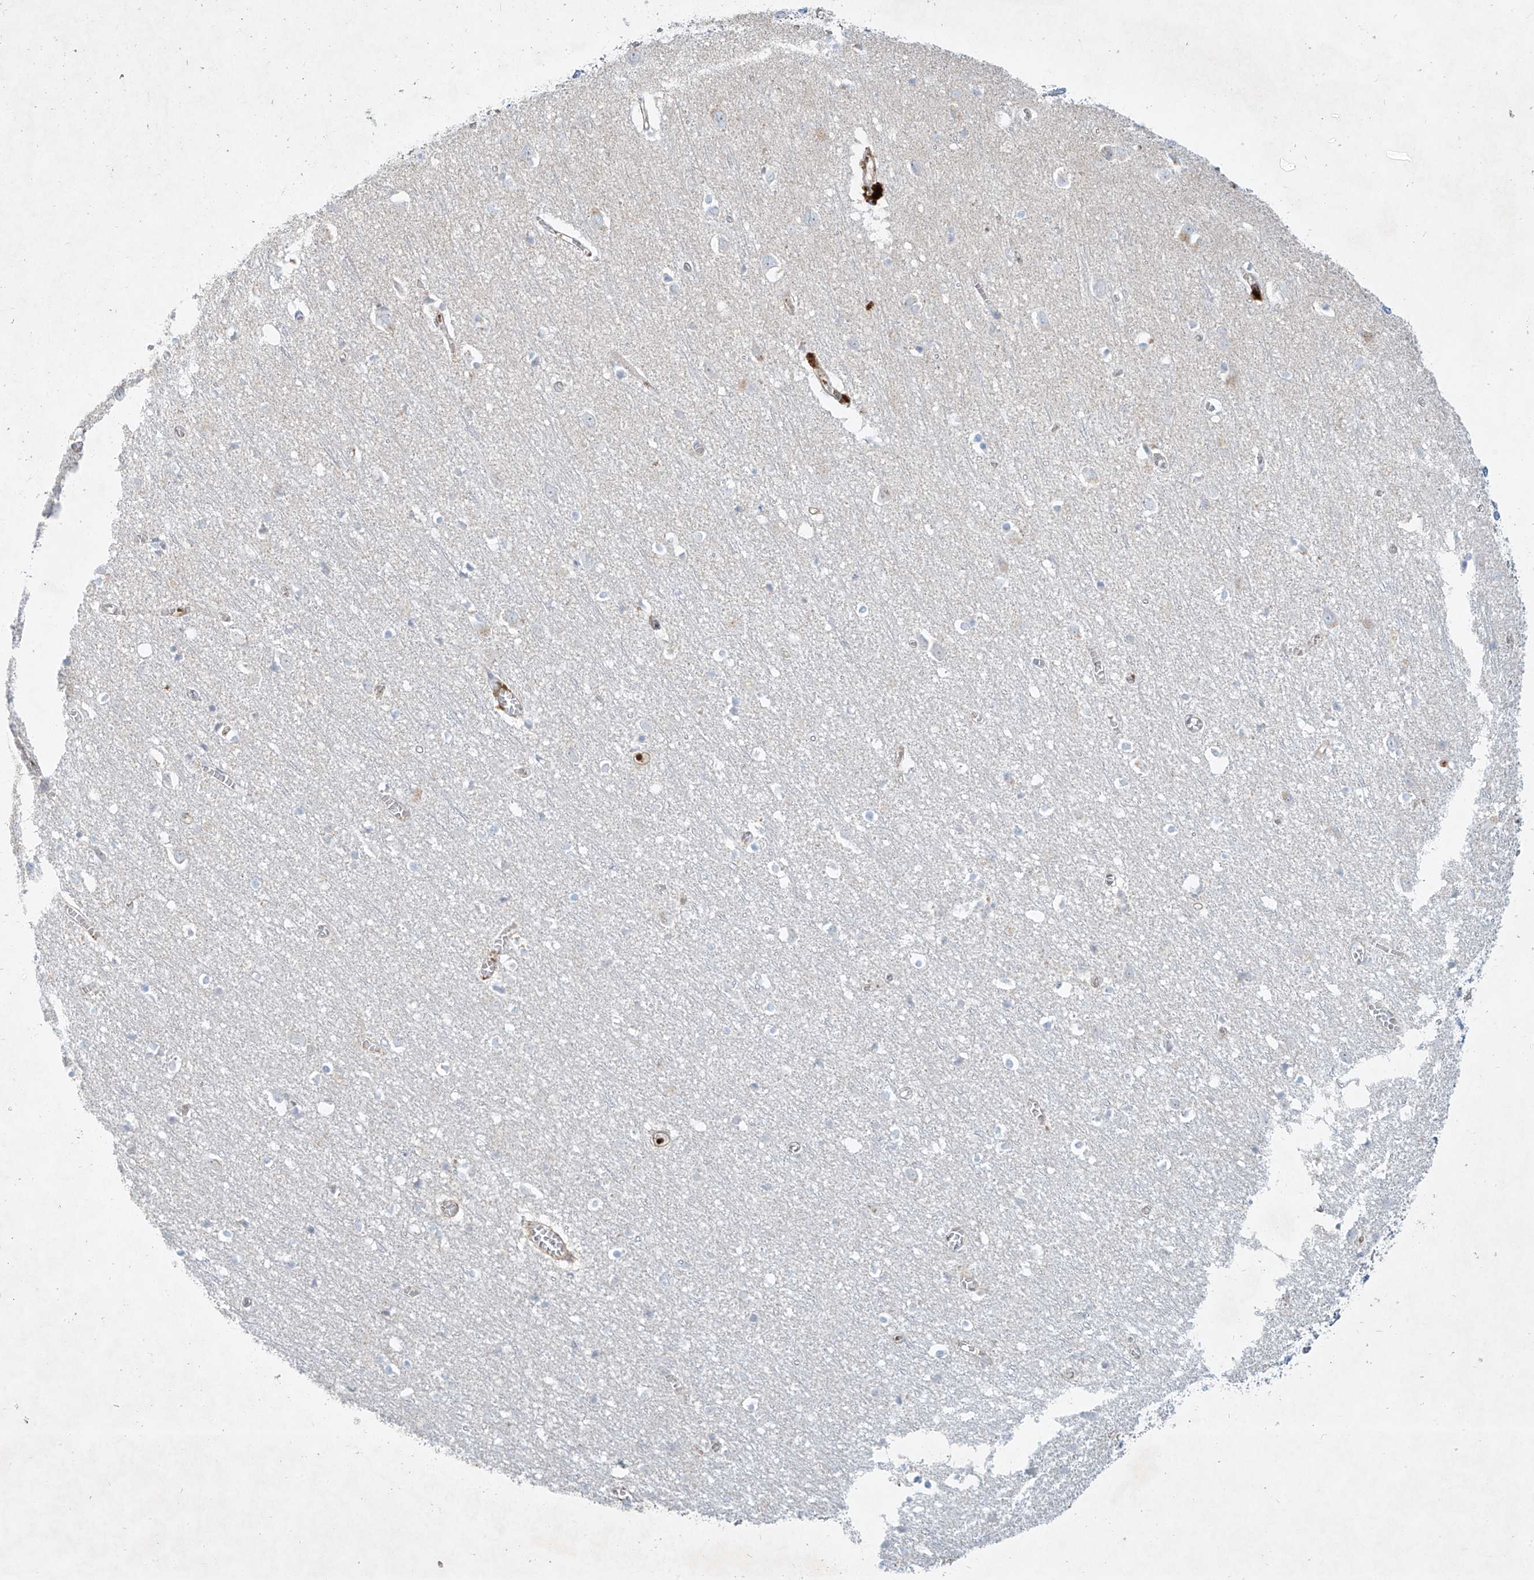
{"staining": {"intensity": "moderate", "quantity": "25%-75%", "location": "cytoplasmic/membranous"}, "tissue": "cerebral cortex", "cell_type": "Endothelial cells", "image_type": "normal", "snomed": [{"axis": "morphology", "description": "Normal tissue, NOS"}, {"axis": "topography", "description": "Cerebral cortex"}], "caption": "A high-resolution image shows immunohistochemistry (IHC) staining of unremarkable cerebral cortex, which reveals moderate cytoplasmic/membranous staining in approximately 25%-75% of endothelial cells. (Brightfield microscopy of DAB IHC at high magnification).", "gene": "AJM1", "patient": {"sex": "female", "age": 64}}